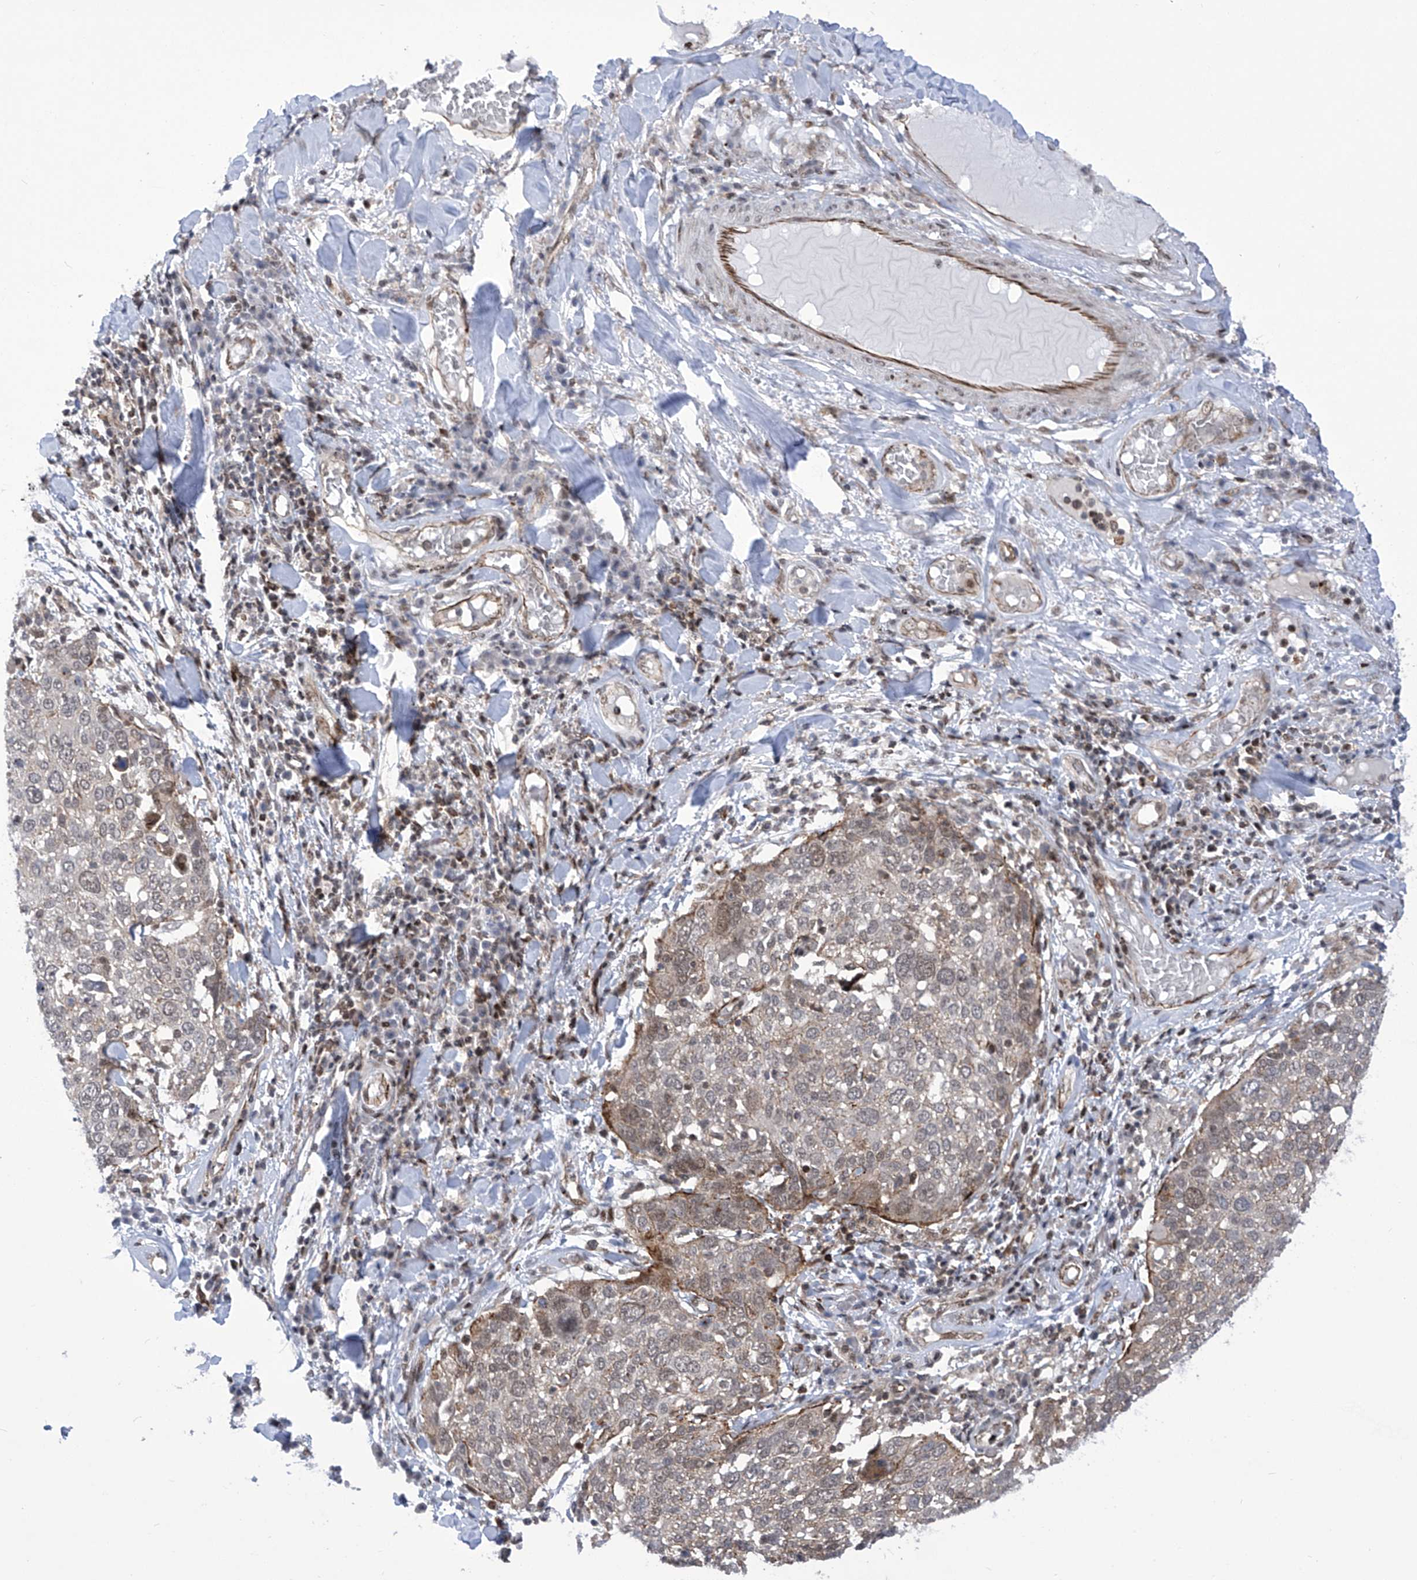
{"staining": {"intensity": "weak", "quantity": "<25%", "location": "cytoplasmic/membranous"}, "tissue": "lung cancer", "cell_type": "Tumor cells", "image_type": "cancer", "snomed": [{"axis": "morphology", "description": "Squamous cell carcinoma, NOS"}, {"axis": "topography", "description": "Lung"}], "caption": "Immunohistochemistry of lung squamous cell carcinoma demonstrates no expression in tumor cells. The staining was performed using DAB to visualize the protein expression in brown, while the nuclei were stained in blue with hematoxylin (Magnification: 20x).", "gene": "CEP290", "patient": {"sex": "male", "age": 65}}